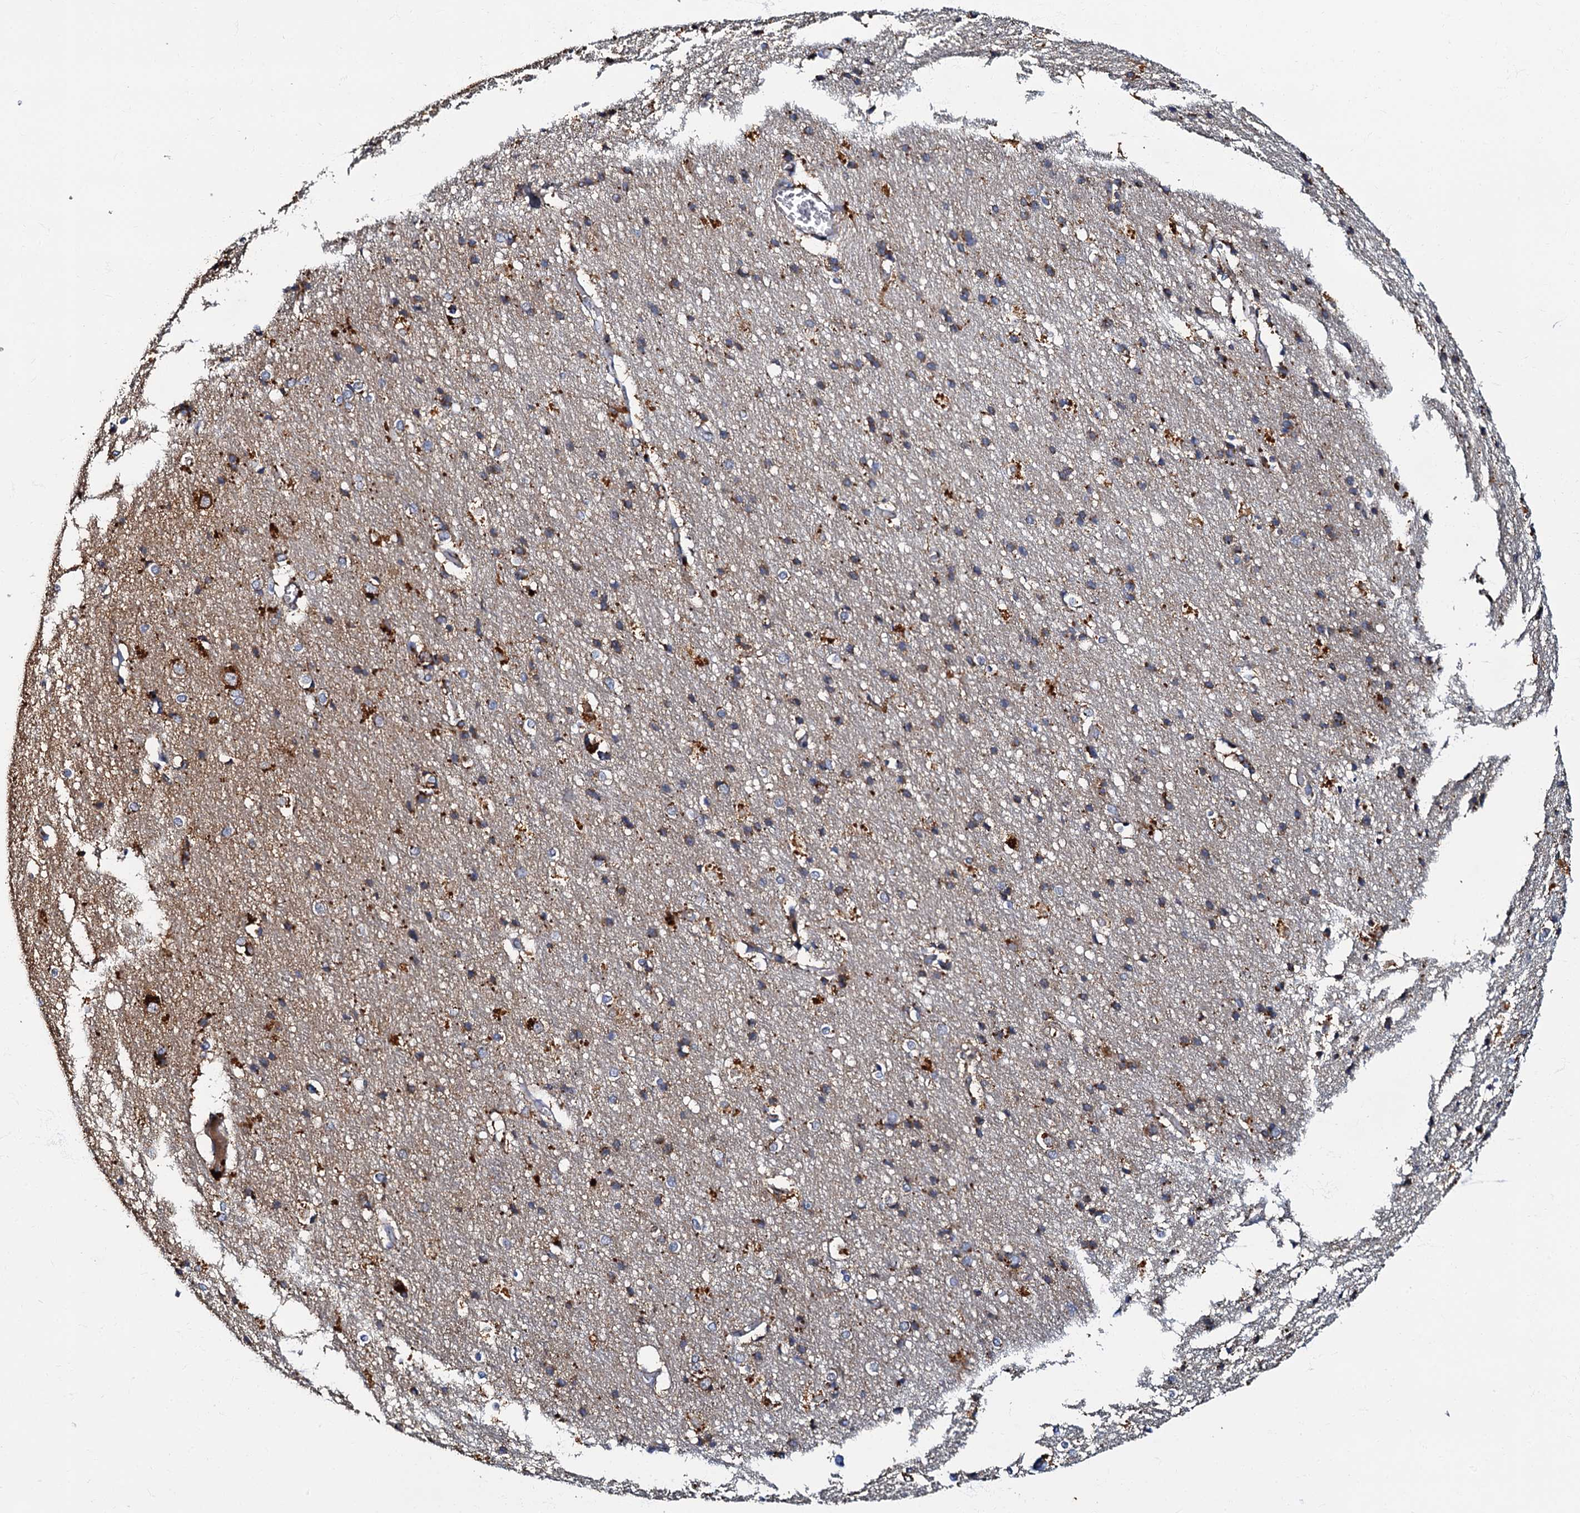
{"staining": {"intensity": "moderate", "quantity": ">75%", "location": "cytoplasmic/membranous"}, "tissue": "cerebral cortex", "cell_type": "Endothelial cells", "image_type": "normal", "snomed": [{"axis": "morphology", "description": "Normal tissue, NOS"}, {"axis": "topography", "description": "Cerebral cortex"}], "caption": "A medium amount of moderate cytoplasmic/membranous positivity is identified in approximately >75% of endothelial cells in benign cerebral cortex. (brown staining indicates protein expression, while blue staining denotes nuclei).", "gene": "NDUFA12", "patient": {"sex": "male", "age": 54}}